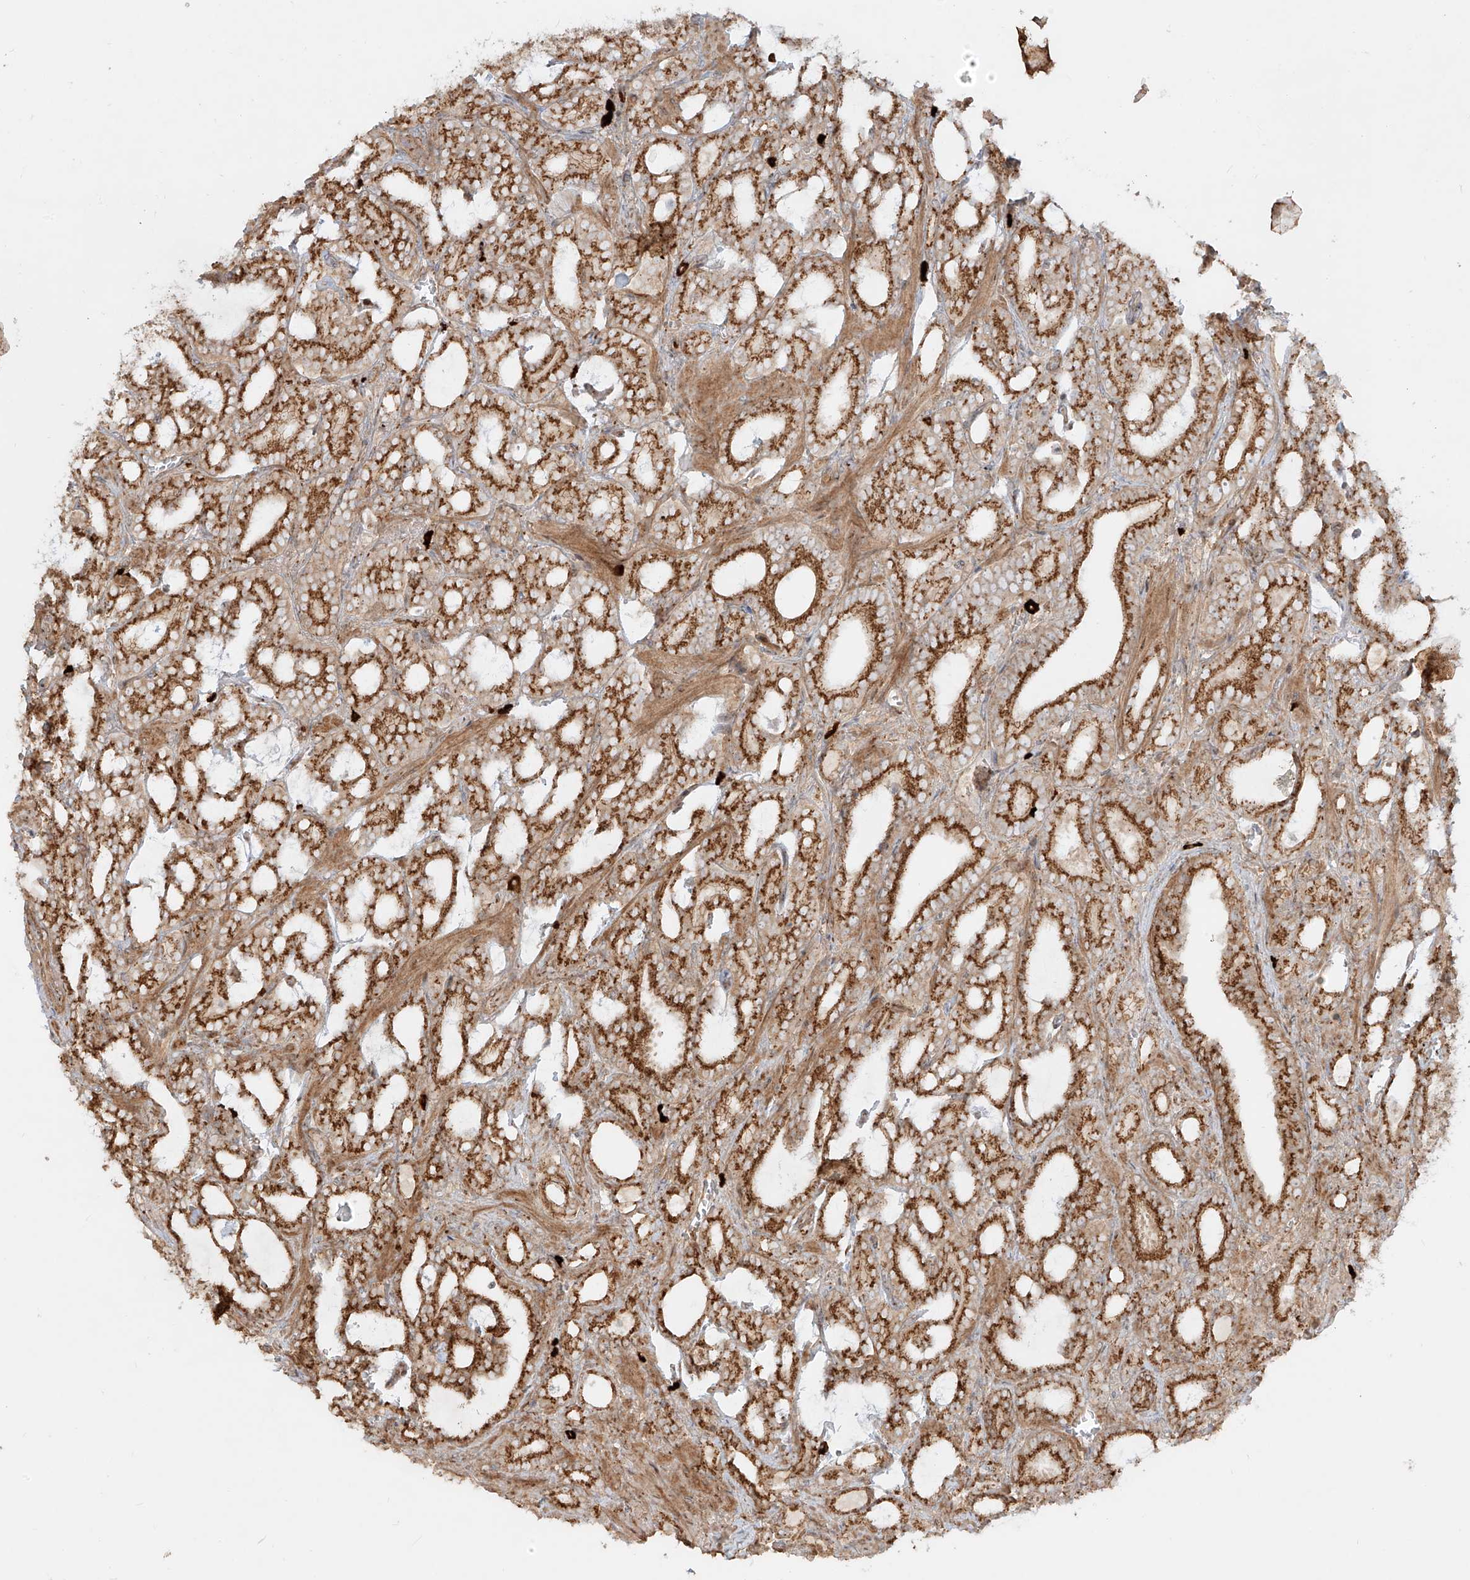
{"staining": {"intensity": "moderate", "quantity": ">75%", "location": "cytoplasmic/membranous"}, "tissue": "prostate cancer", "cell_type": "Tumor cells", "image_type": "cancer", "snomed": [{"axis": "morphology", "description": "Adenocarcinoma, High grade"}, {"axis": "topography", "description": "Prostate and seminal vesicle, NOS"}], "caption": "A brown stain labels moderate cytoplasmic/membranous expression of a protein in prostate cancer (adenocarcinoma (high-grade)) tumor cells.", "gene": "ZNF287", "patient": {"sex": "male", "age": 67}}